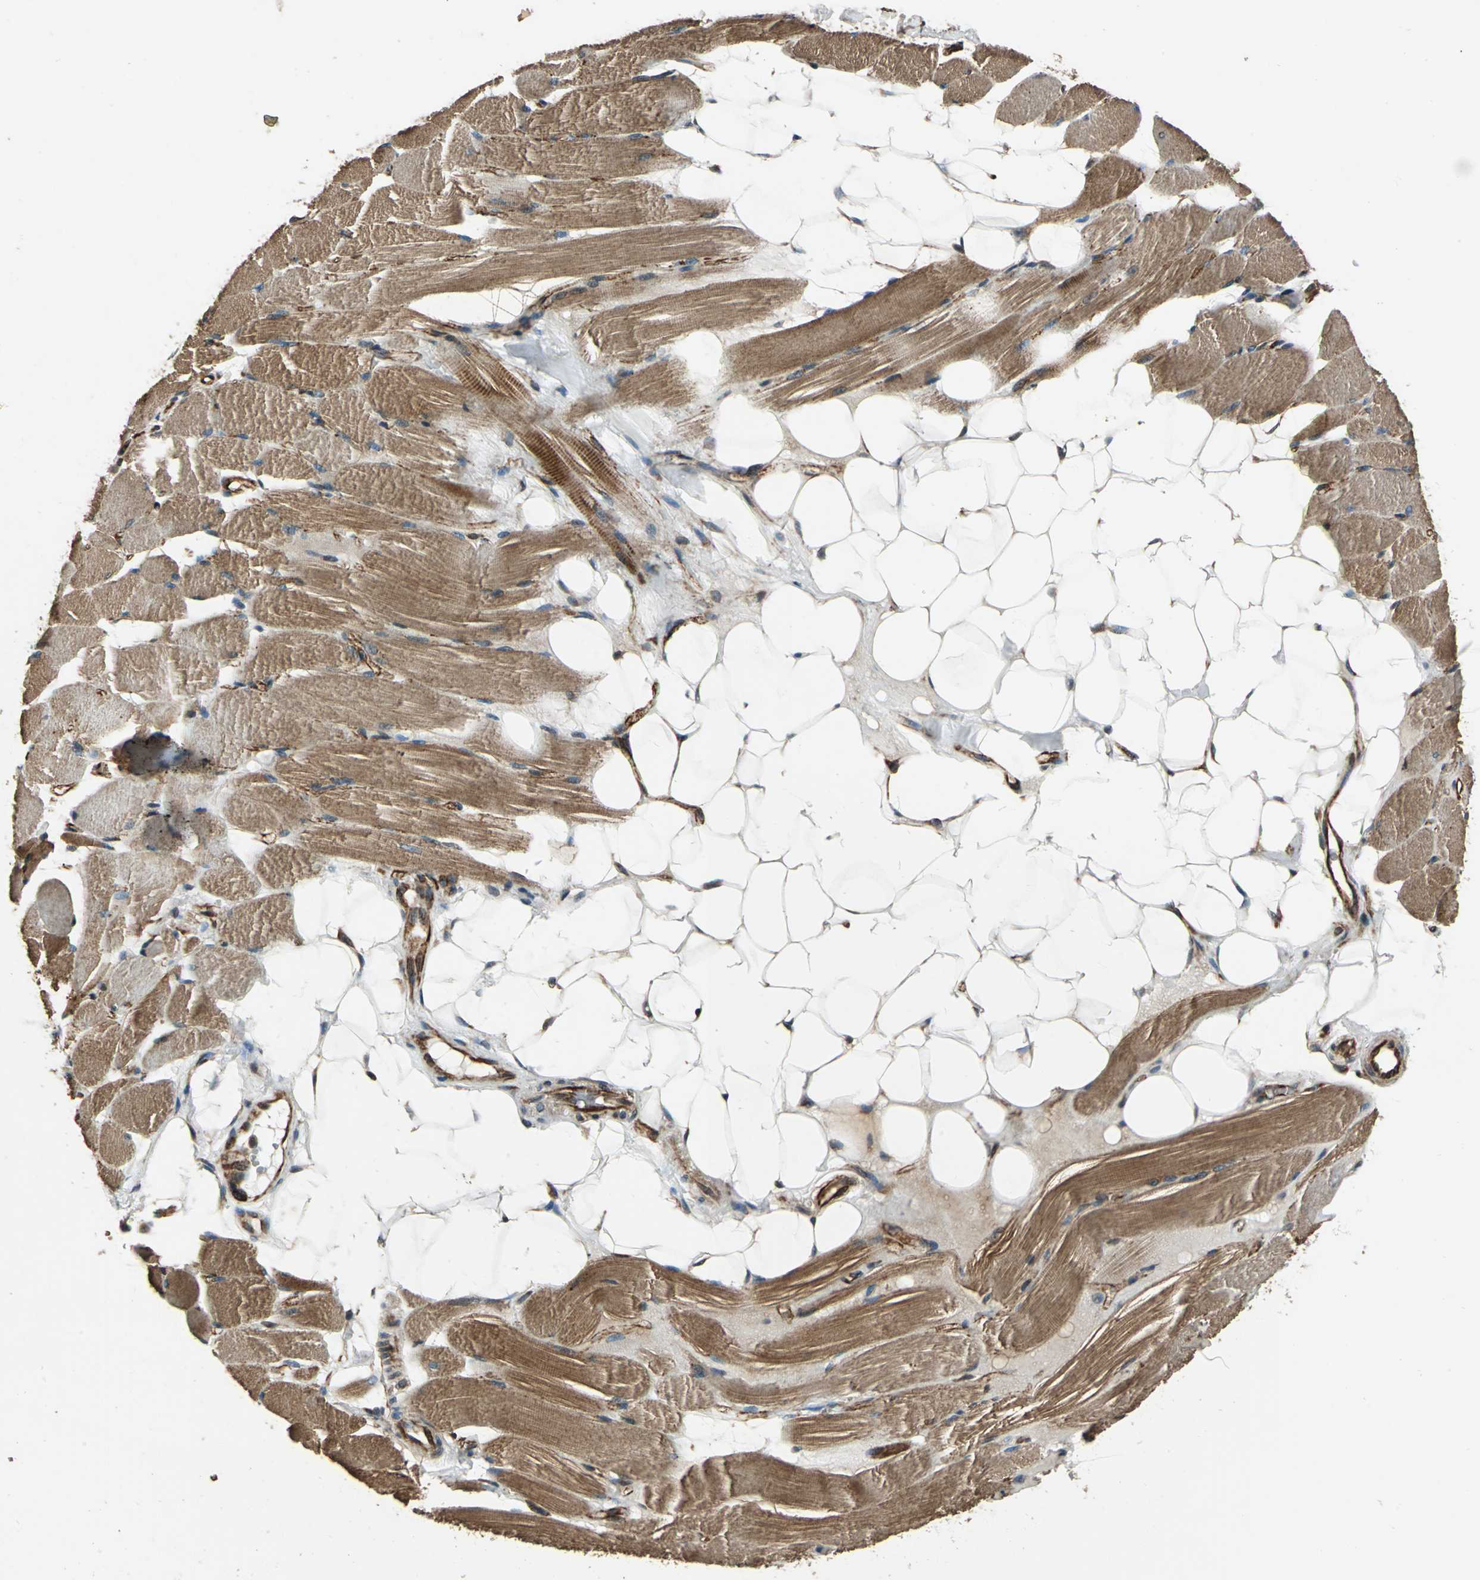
{"staining": {"intensity": "strong", "quantity": ">75%", "location": "cytoplasmic/membranous"}, "tissue": "skeletal muscle", "cell_type": "Myocytes", "image_type": "normal", "snomed": [{"axis": "morphology", "description": "Normal tissue, NOS"}, {"axis": "topography", "description": "Skeletal muscle"}, {"axis": "topography", "description": "Peripheral nerve tissue"}], "caption": "Skeletal muscle stained with DAB (3,3'-diaminobenzidine) immunohistochemistry displays high levels of strong cytoplasmic/membranous expression in approximately >75% of myocytes.", "gene": "EXD2", "patient": {"sex": "female", "age": 84}}